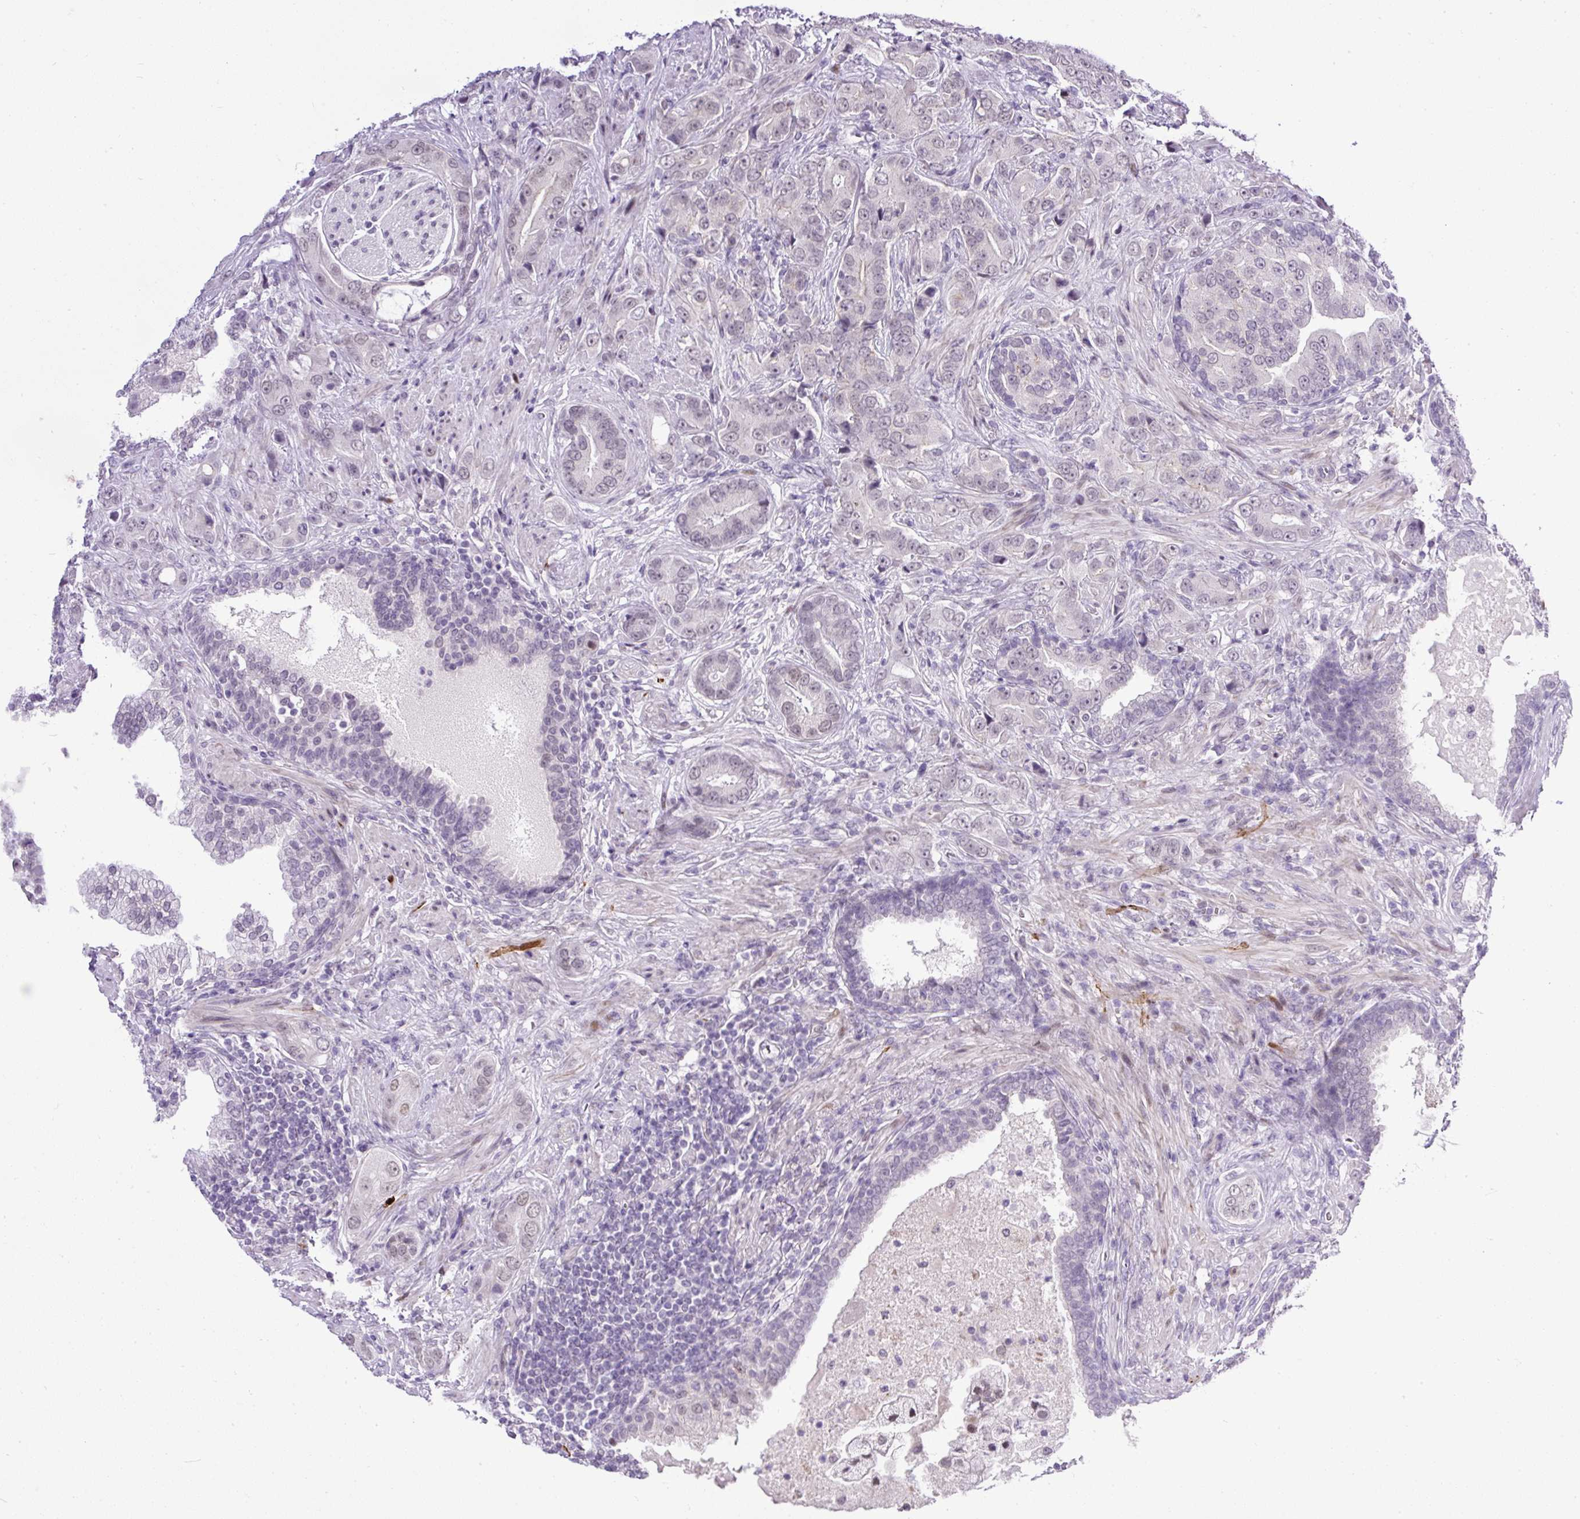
{"staining": {"intensity": "weak", "quantity": "<25%", "location": "nuclear"}, "tissue": "prostate cancer", "cell_type": "Tumor cells", "image_type": "cancer", "snomed": [{"axis": "morphology", "description": "Adenocarcinoma, High grade"}, {"axis": "topography", "description": "Prostate"}], "caption": "Immunohistochemistry of human prostate adenocarcinoma (high-grade) reveals no positivity in tumor cells.", "gene": "WNT10B", "patient": {"sex": "male", "age": 55}}